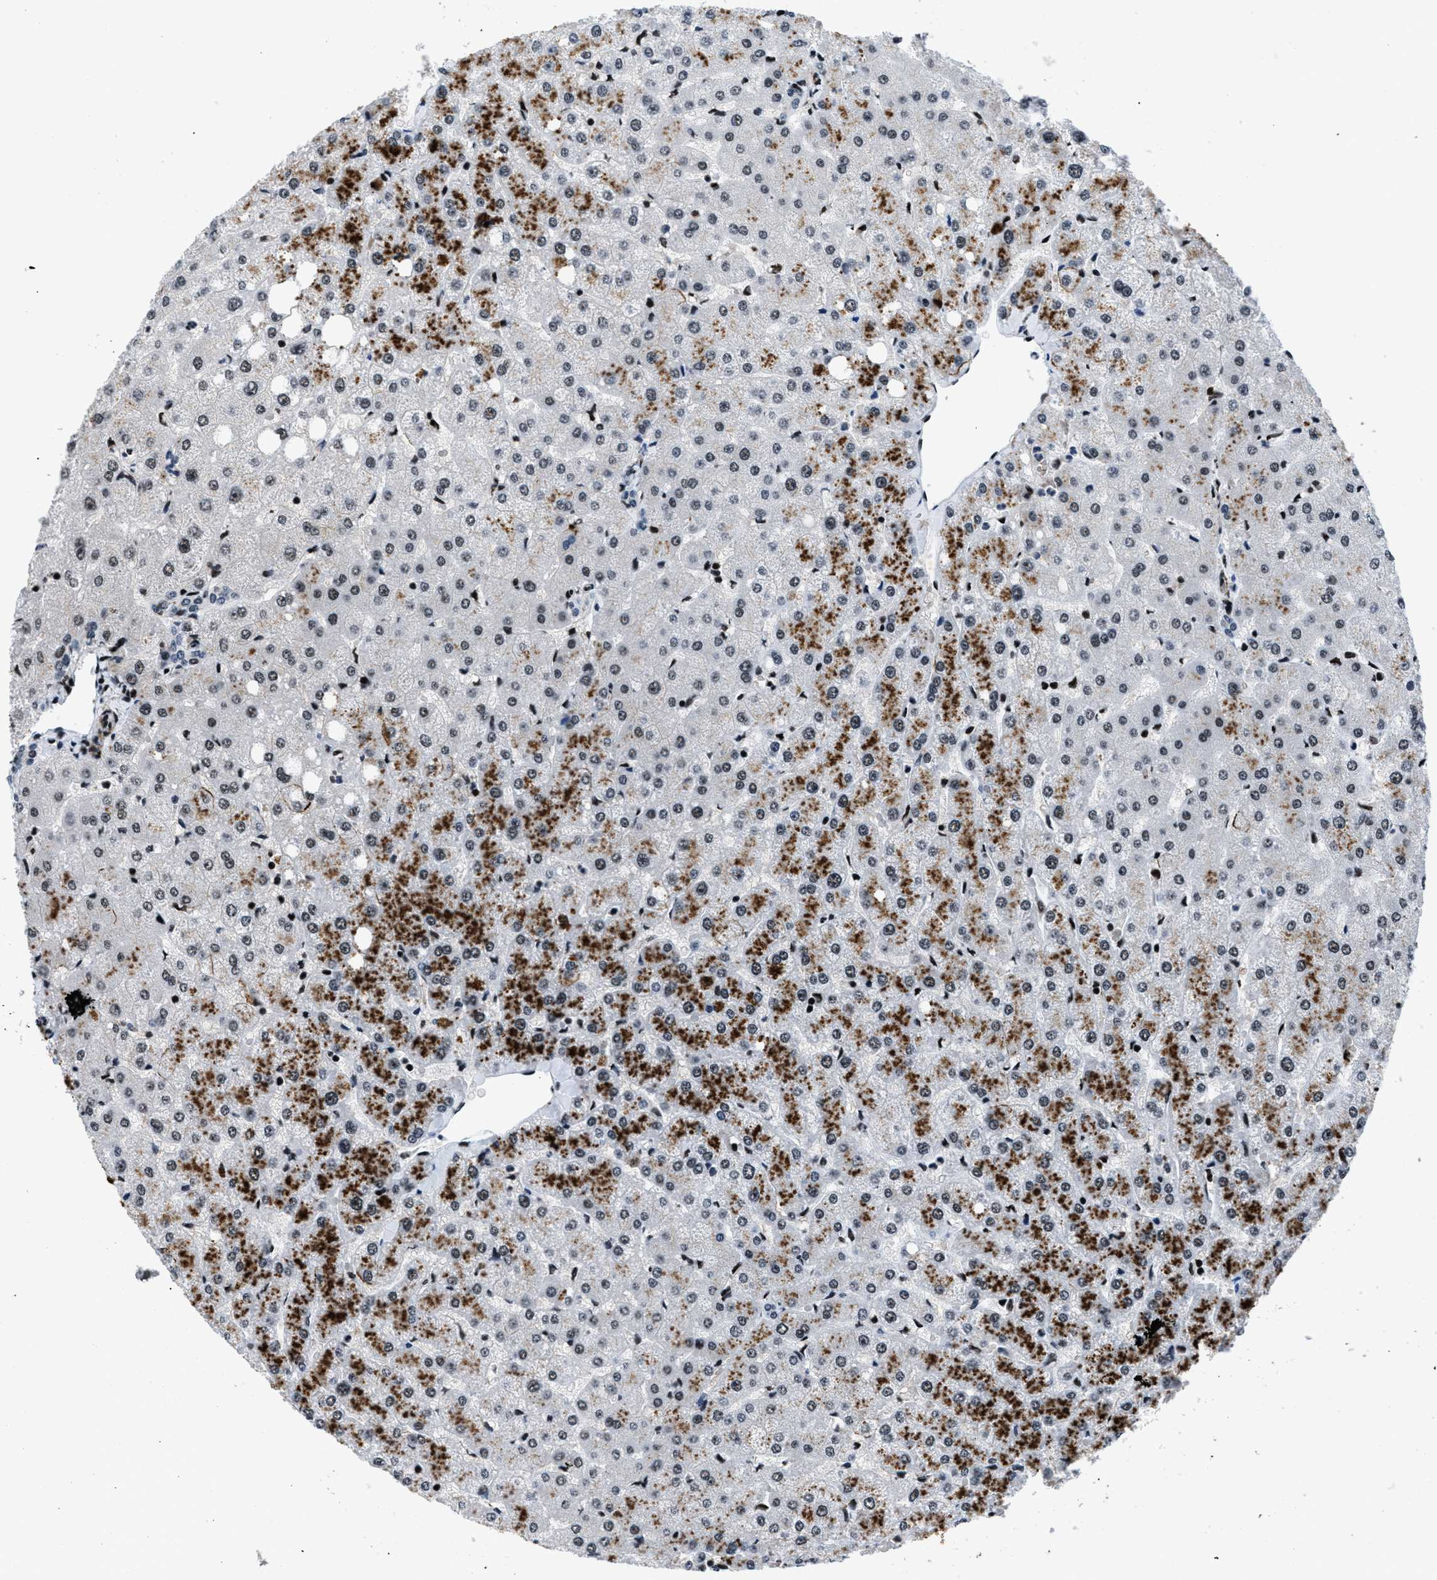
{"staining": {"intensity": "moderate", "quantity": "<25%", "location": "nuclear"}, "tissue": "liver", "cell_type": "Cholangiocytes", "image_type": "normal", "snomed": [{"axis": "morphology", "description": "Normal tissue, NOS"}, {"axis": "topography", "description": "Liver"}], "caption": "Protein expression analysis of normal liver reveals moderate nuclear positivity in about <25% of cholangiocytes.", "gene": "SMARCB1", "patient": {"sex": "female", "age": 54}}